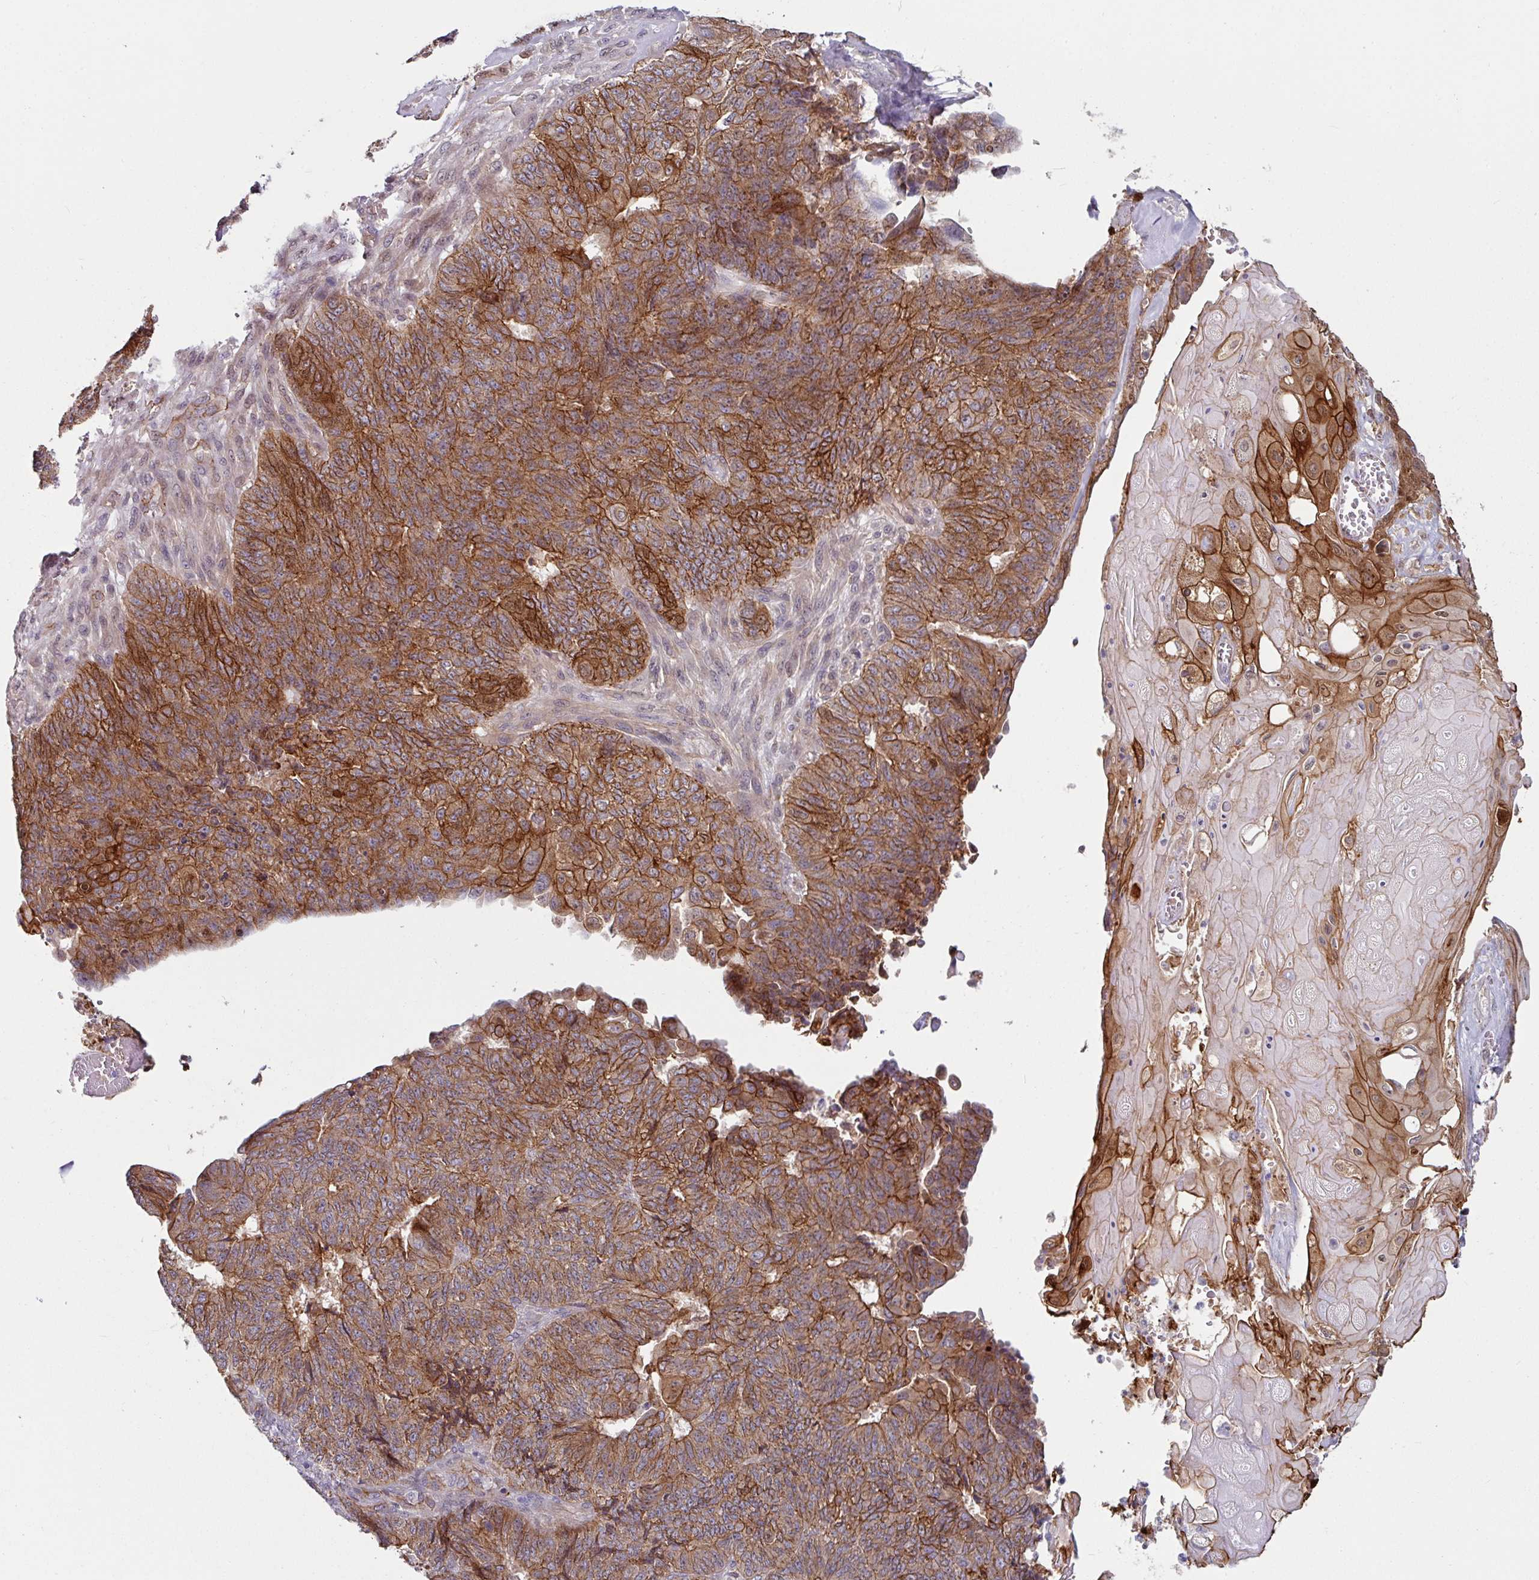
{"staining": {"intensity": "strong", "quantity": ">75%", "location": "cytoplasmic/membranous"}, "tissue": "endometrial cancer", "cell_type": "Tumor cells", "image_type": "cancer", "snomed": [{"axis": "morphology", "description": "Adenocarcinoma, NOS"}, {"axis": "topography", "description": "Endometrium"}], "caption": "Strong cytoplasmic/membranous staining for a protein is appreciated in approximately >75% of tumor cells of endometrial cancer using IHC.", "gene": "JUP", "patient": {"sex": "female", "age": 32}}